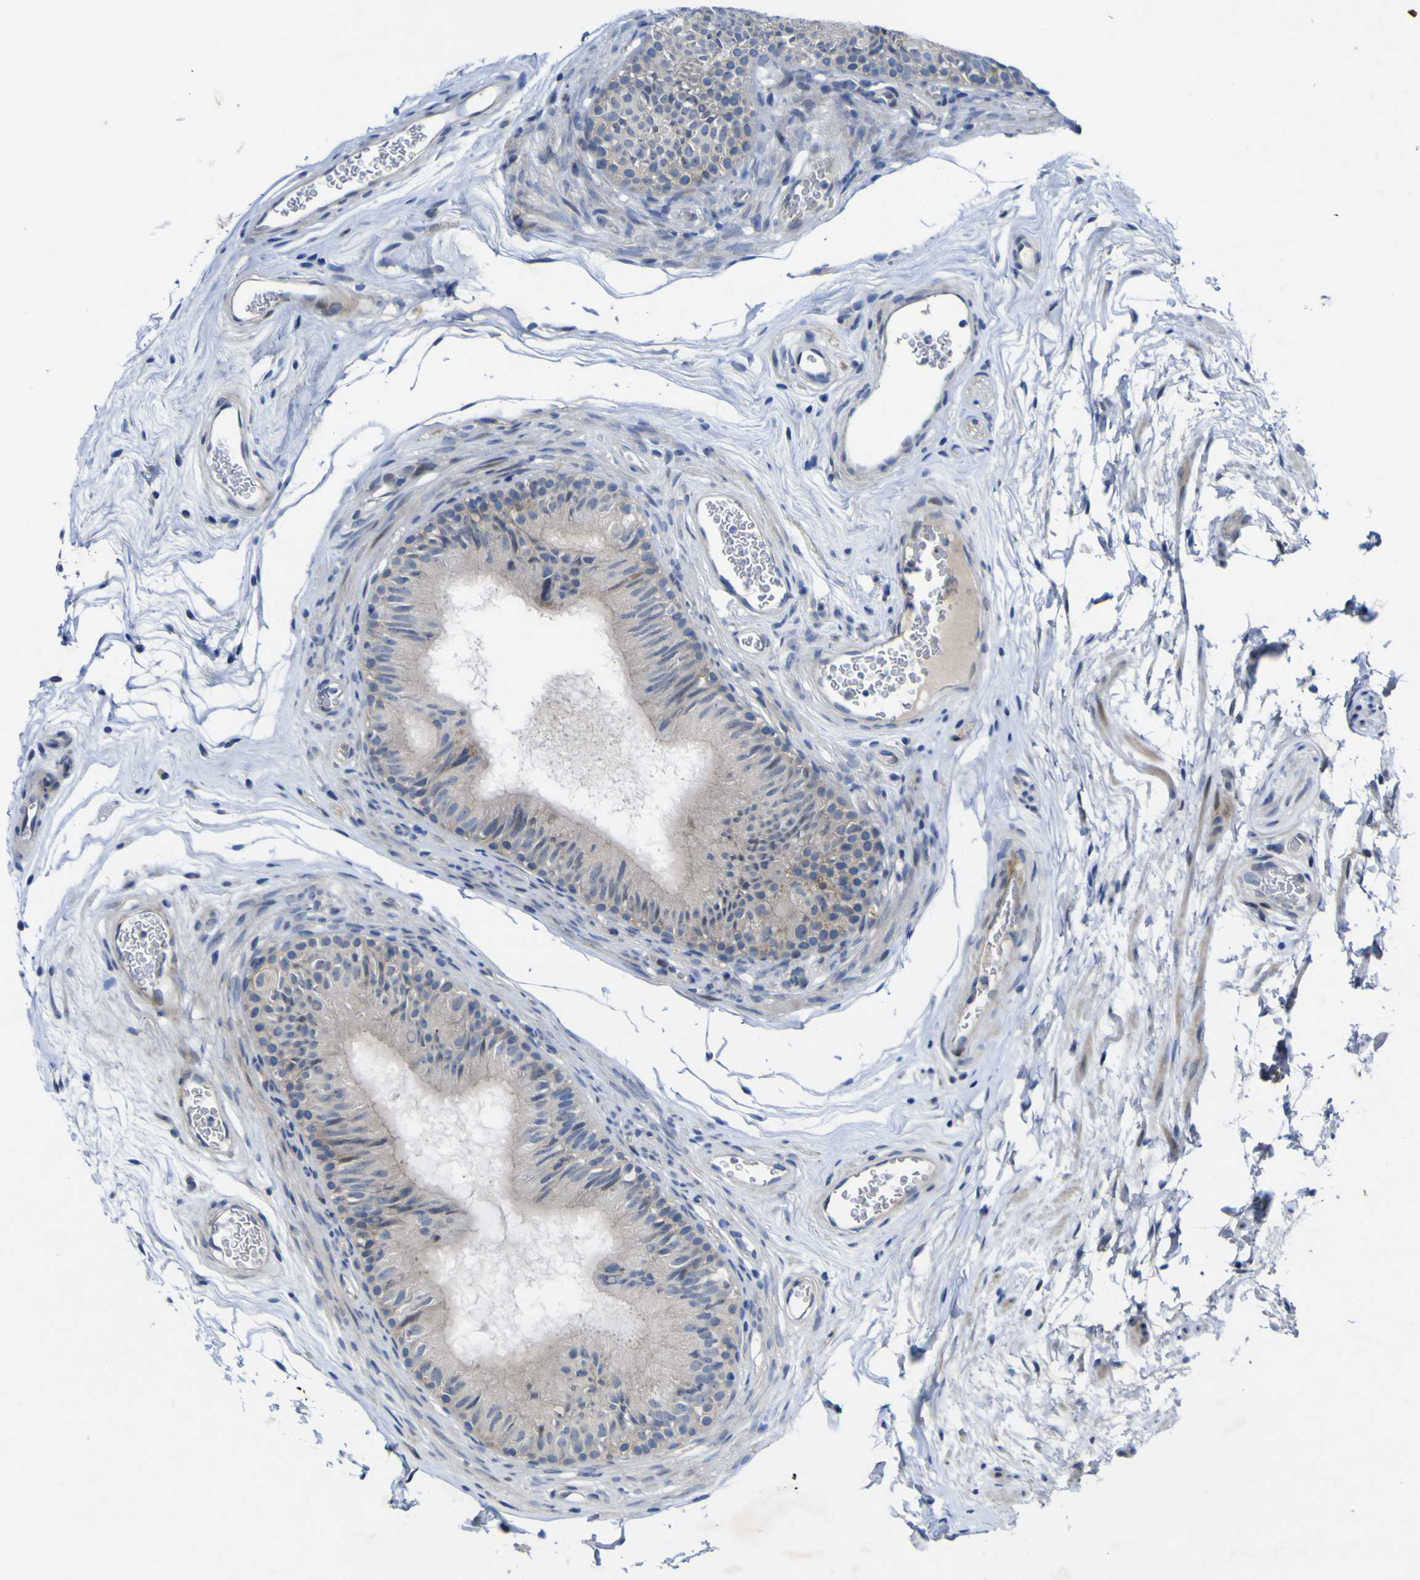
{"staining": {"intensity": "strong", "quantity": "<25%", "location": "cytoplasmic/membranous"}, "tissue": "epididymis", "cell_type": "Glandular cells", "image_type": "normal", "snomed": [{"axis": "morphology", "description": "Normal tissue, NOS"}, {"axis": "topography", "description": "Epididymis"}], "caption": "Protein staining of benign epididymis demonstrates strong cytoplasmic/membranous staining in approximately <25% of glandular cells.", "gene": "NAV1", "patient": {"sex": "male", "age": 36}}